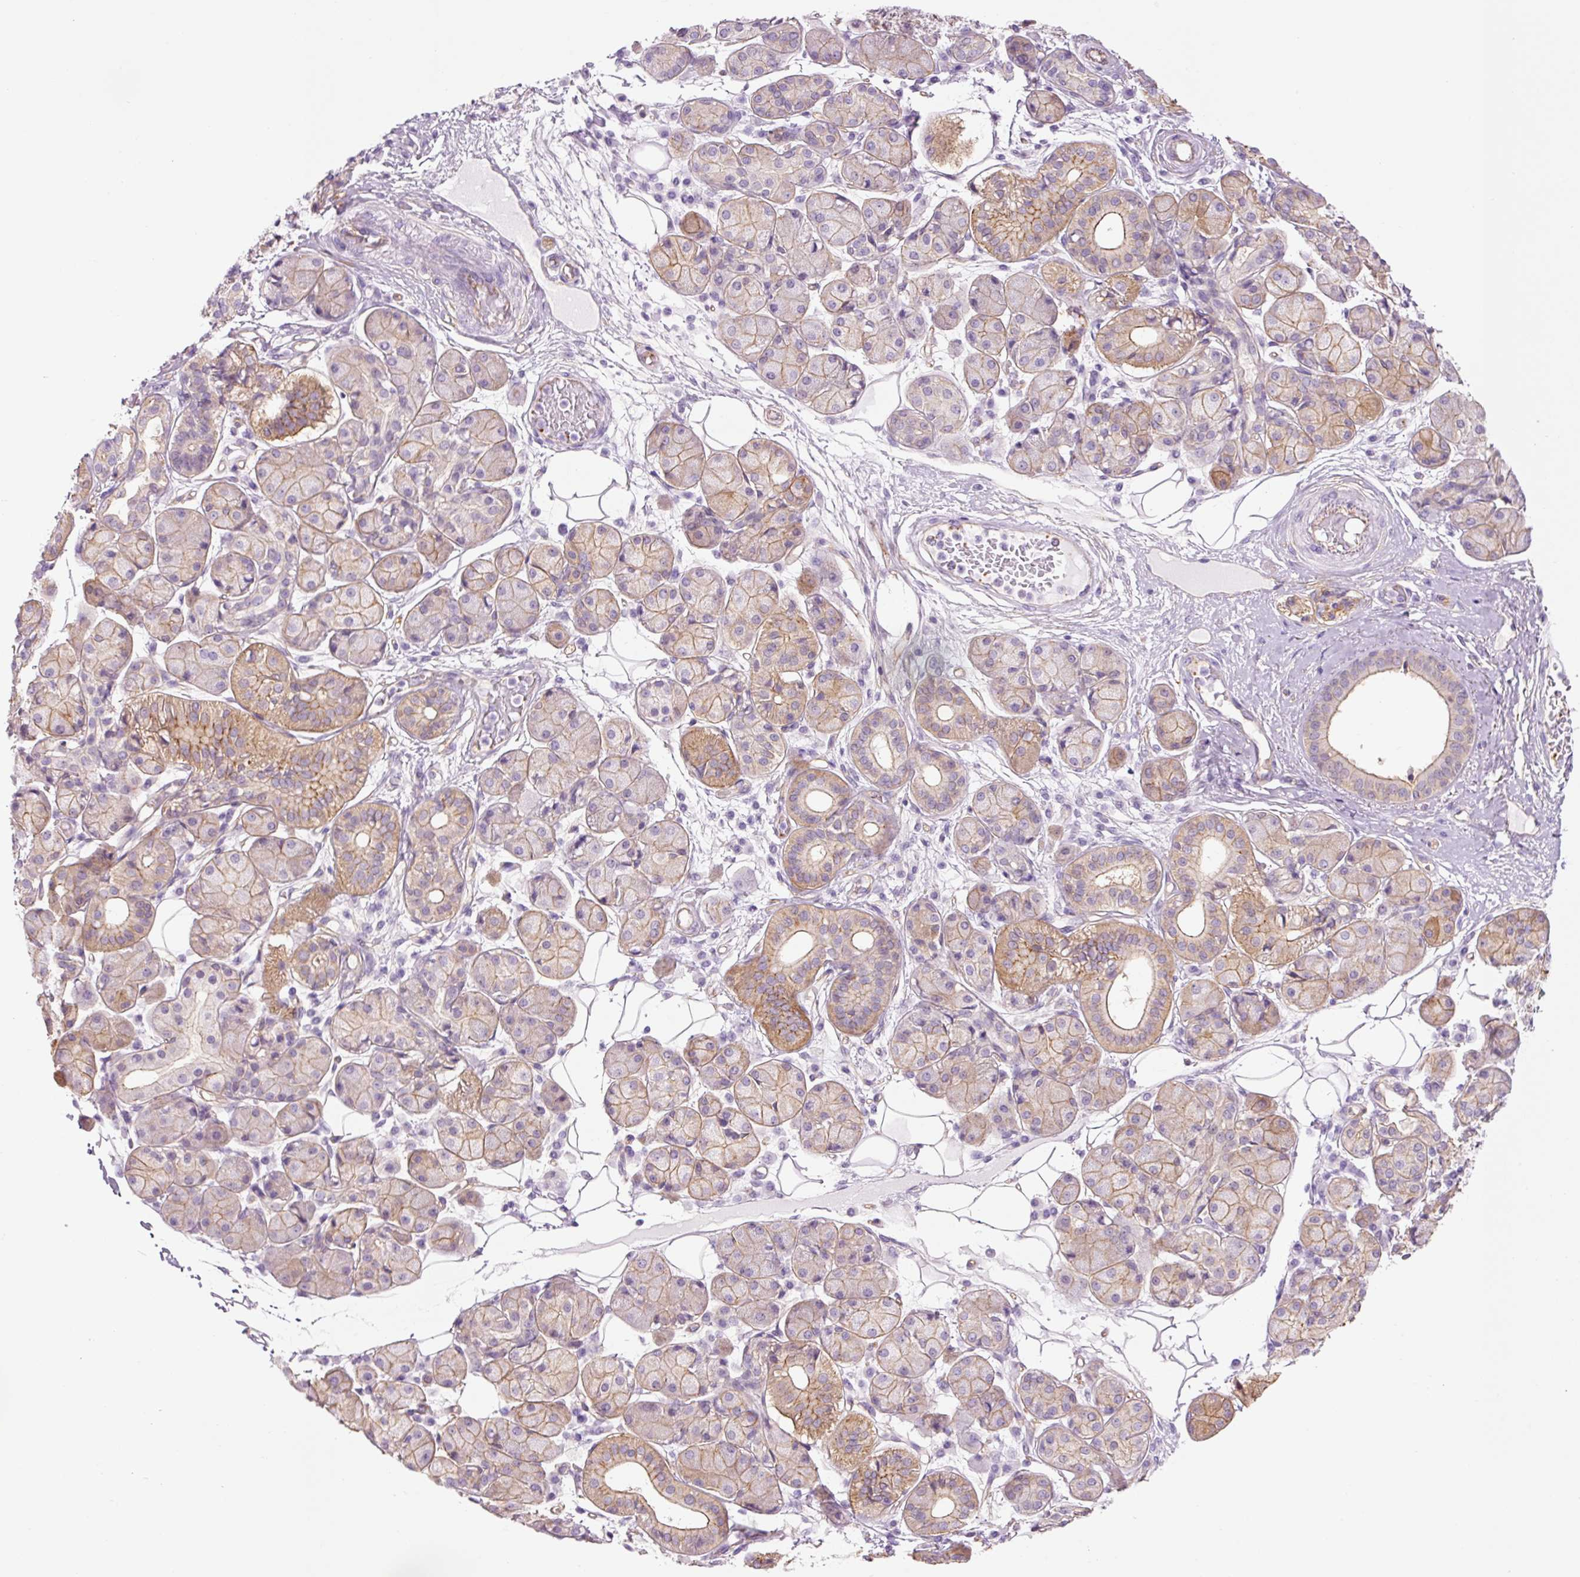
{"staining": {"intensity": "moderate", "quantity": "25%-75%", "location": "cytoplasmic/membranous"}, "tissue": "salivary gland", "cell_type": "Glandular cells", "image_type": "normal", "snomed": [{"axis": "morphology", "description": "Squamous cell carcinoma, NOS"}, {"axis": "topography", "description": "Skin"}, {"axis": "topography", "description": "Head-Neck"}], "caption": "Glandular cells exhibit medium levels of moderate cytoplasmic/membranous expression in approximately 25%-75% of cells in benign salivary gland.", "gene": "HSPA4L", "patient": {"sex": "male", "age": 80}}